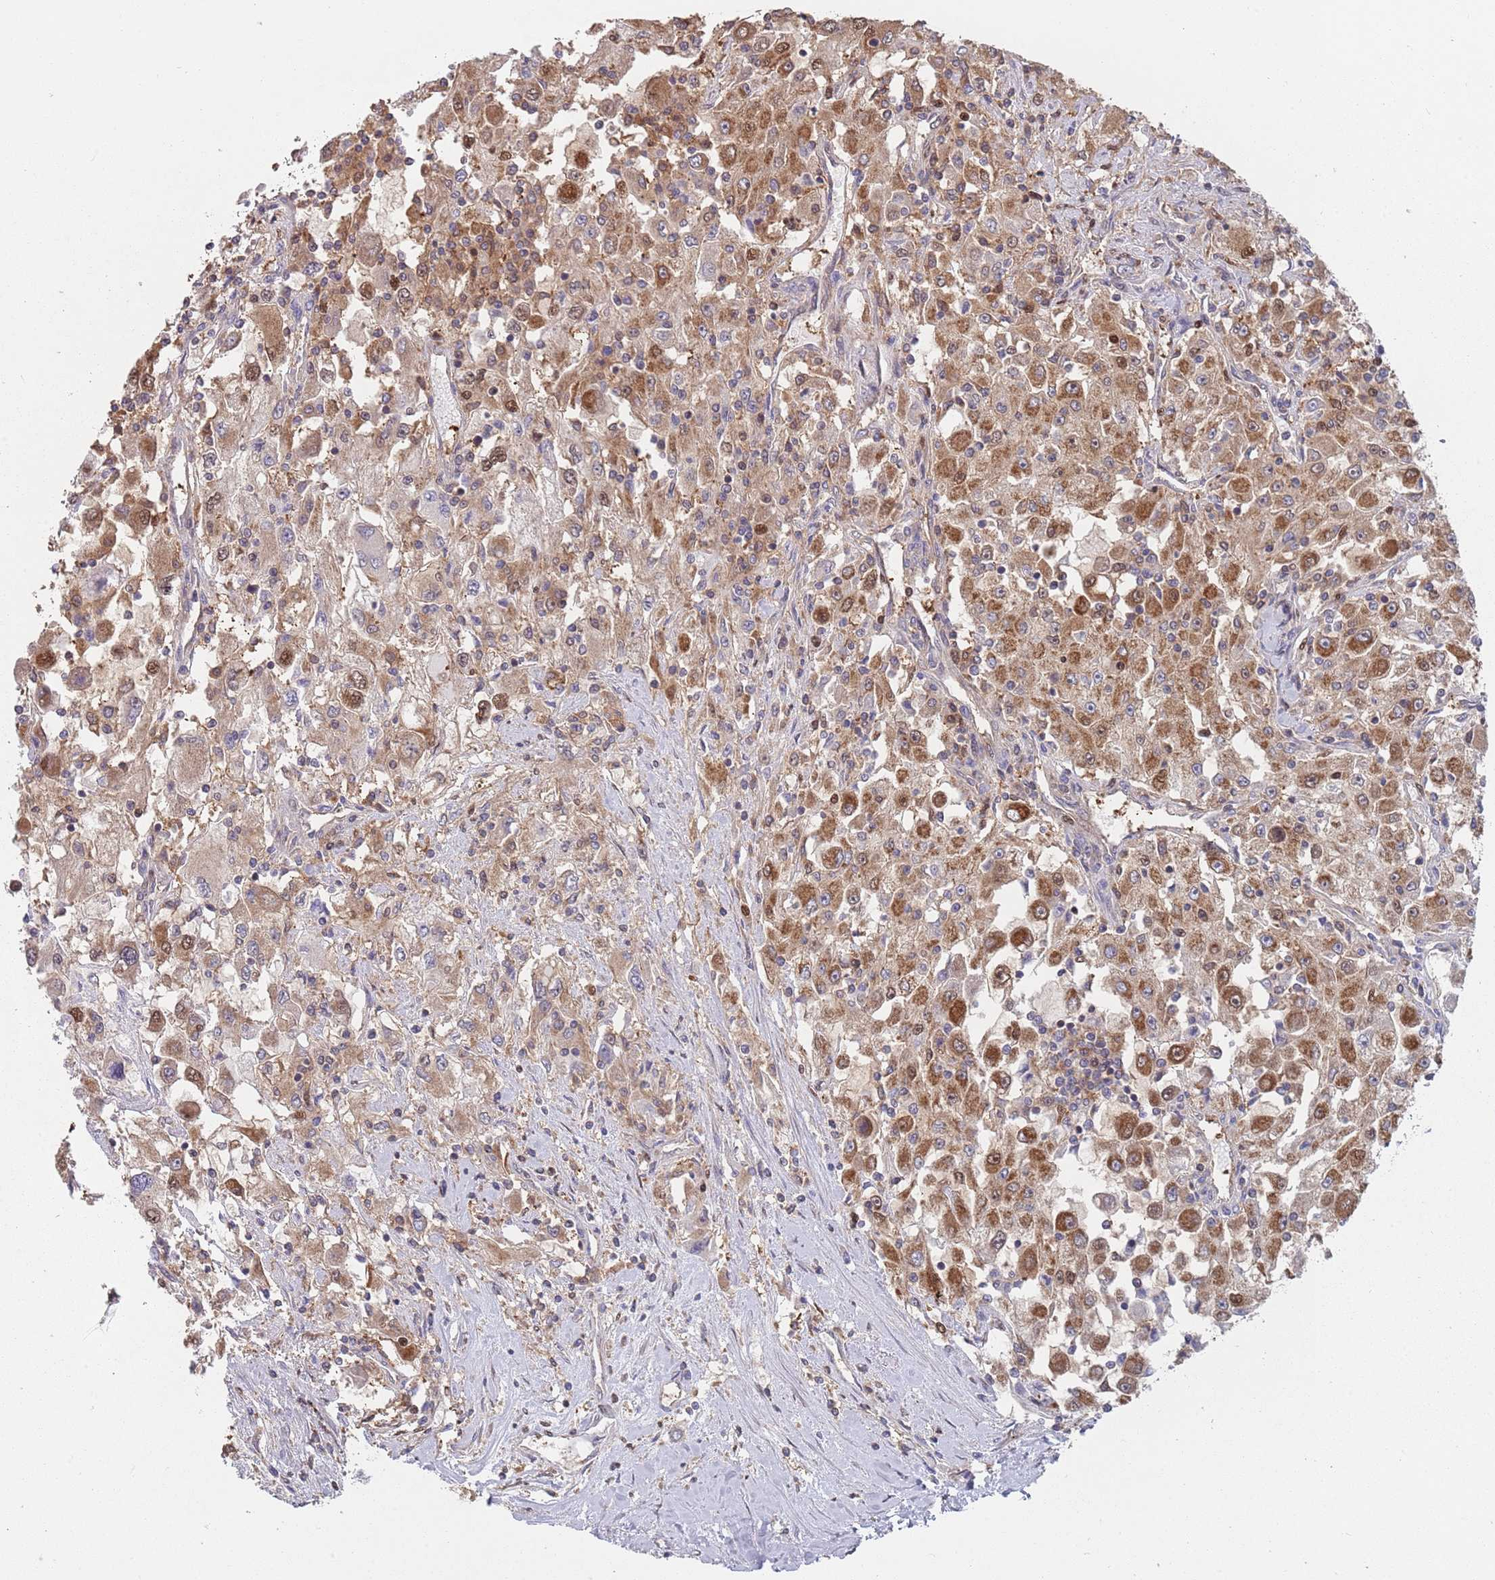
{"staining": {"intensity": "moderate", "quantity": ">75%", "location": "cytoplasmic/membranous,nuclear"}, "tissue": "renal cancer", "cell_type": "Tumor cells", "image_type": "cancer", "snomed": [{"axis": "morphology", "description": "Adenocarcinoma, NOS"}, {"axis": "topography", "description": "Kidney"}], "caption": "Renal cancer stained for a protein shows moderate cytoplasmic/membranous and nuclear positivity in tumor cells.", "gene": "GDI2", "patient": {"sex": "female", "age": 67}}